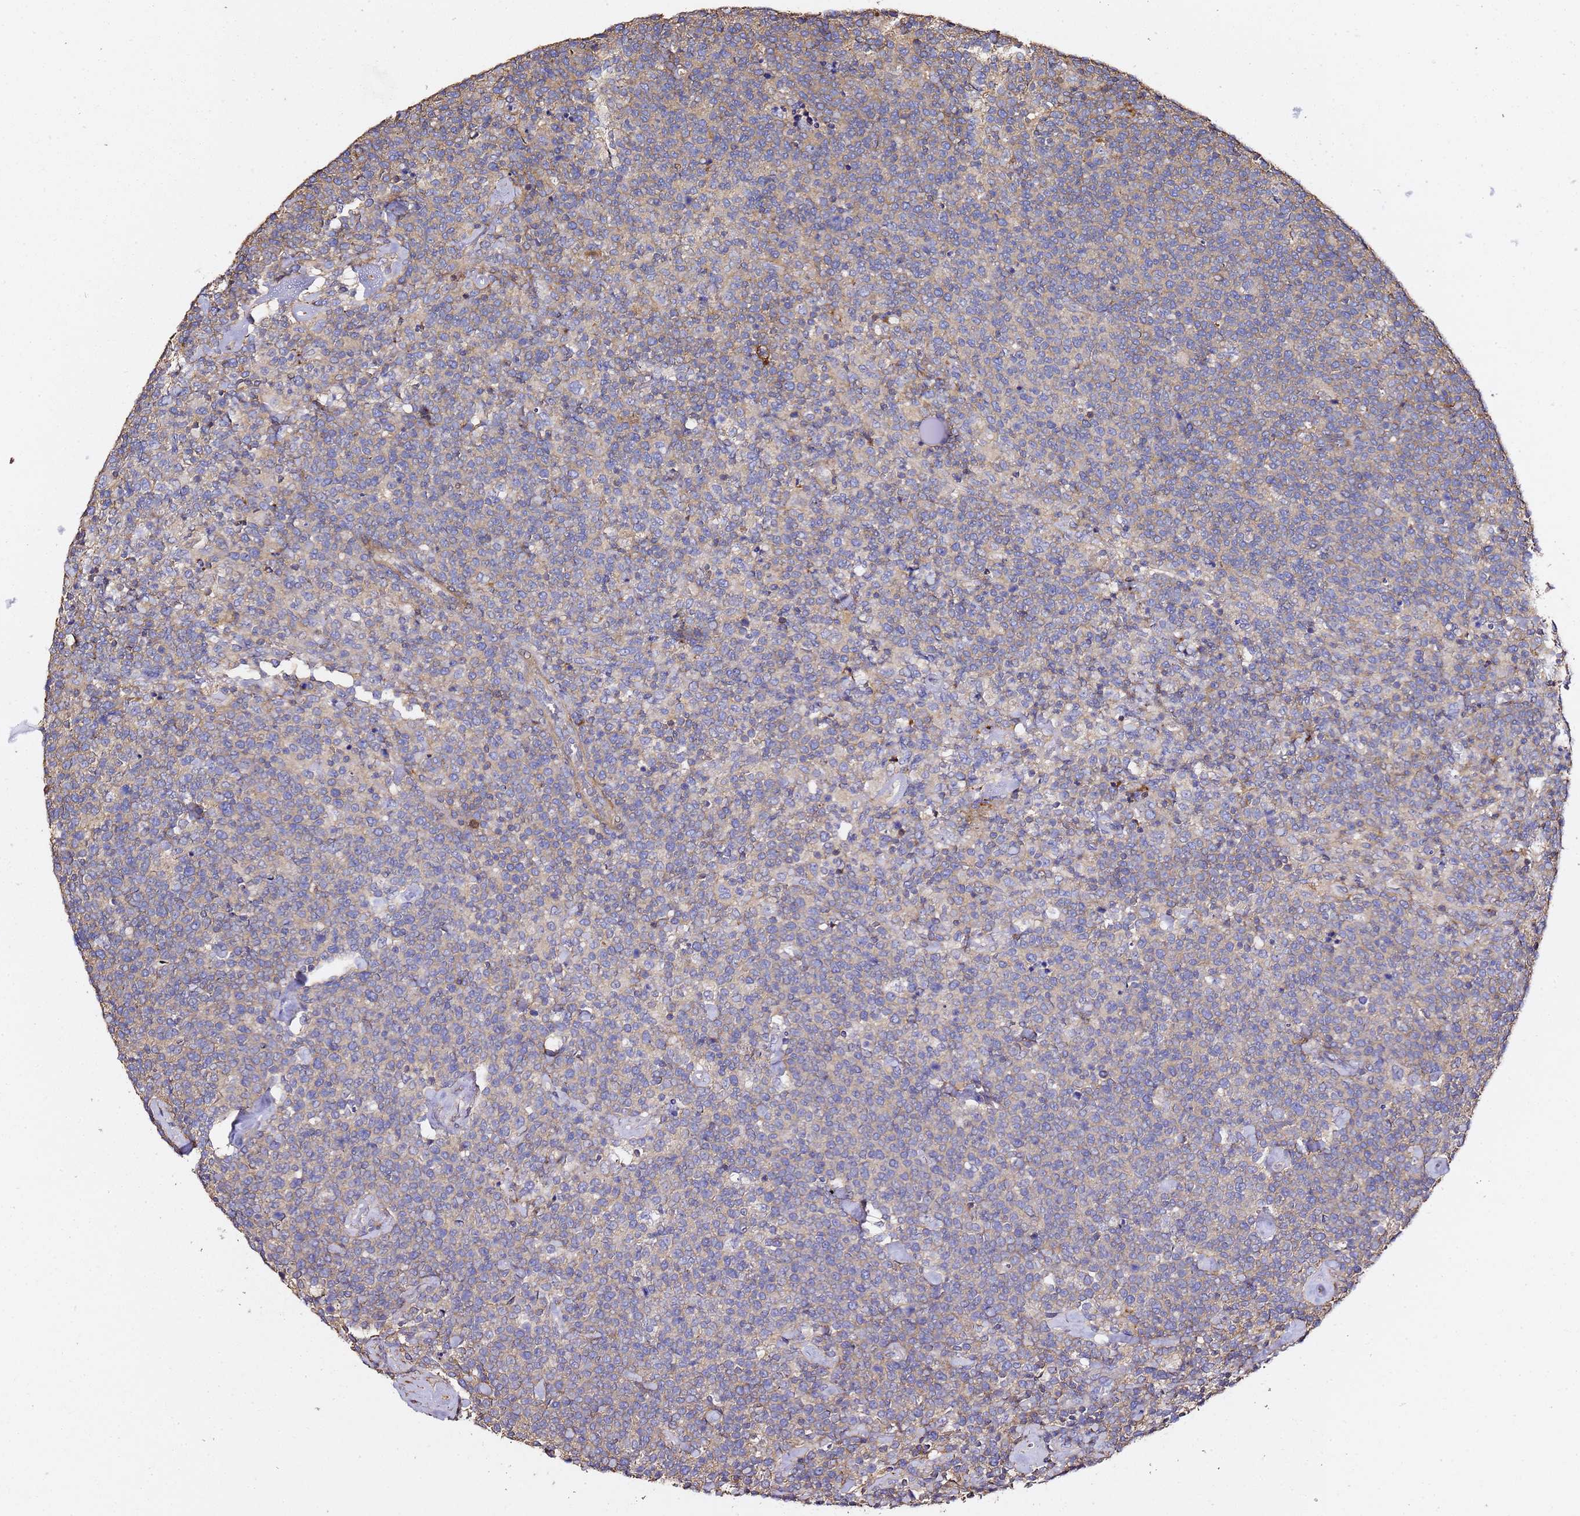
{"staining": {"intensity": "negative", "quantity": "none", "location": "none"}, "tissue": "lymphoma", "cell_type": "Tumor cells", "image_type": "cancer", "snomed": [{"axis": "morphology", "description": "Malignant lymphoma, non-Hodgkin's type, High grade"}, {"axis": "topography", "description": "Lymph node"}], "caption": "This histopathology image is of high-grade malignant lymphoma, non-Hodgkin's type stained with immunohistochemistry (IHC) to label a protein in brown with the nuclei are counter-stained blue. There is no expression in tumor cells.", "gene": "ZFP36L2", "patient": {"sex": "male", "age": 61}}